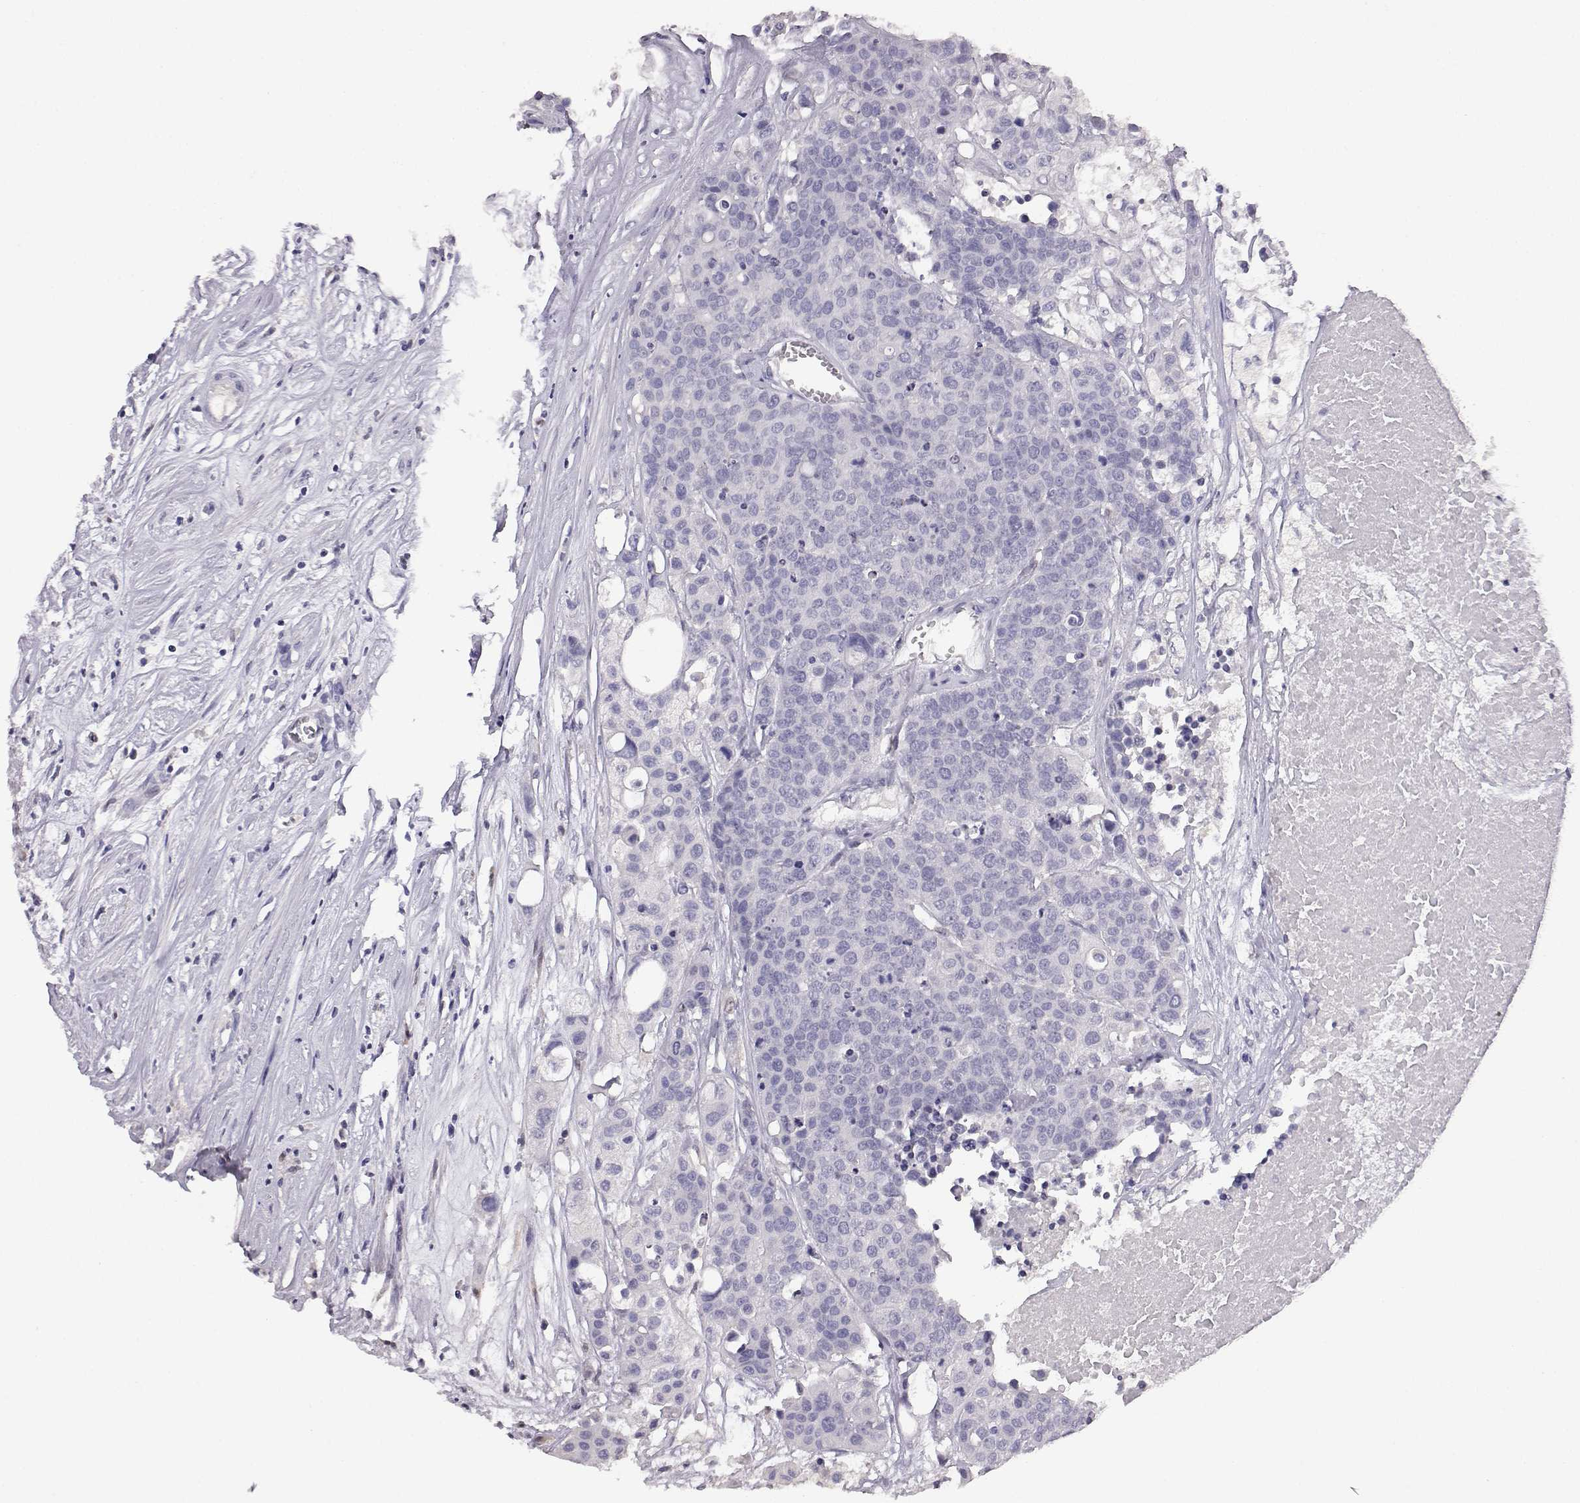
{"staining": {"intensity": "negative", "quantity": "none", "location": "none"}, "tissue": "carcinoid", "cell_type": "Tumor cells", "image_type": "cancer", "snomed": [{"axis": "morphology", "description": "Carcinoid, malignant, NOS"}, {"axis": "topography", "description": "Colon"}], "caption": "The histopathology image displays no staining of tumor cells in carcinoid. (DAB (3,3'-diaminobenzidine) immunohistochemistry, high magnification).", "gene": "AKR1B1", "patient": {"sex": "male", "age": 81}}